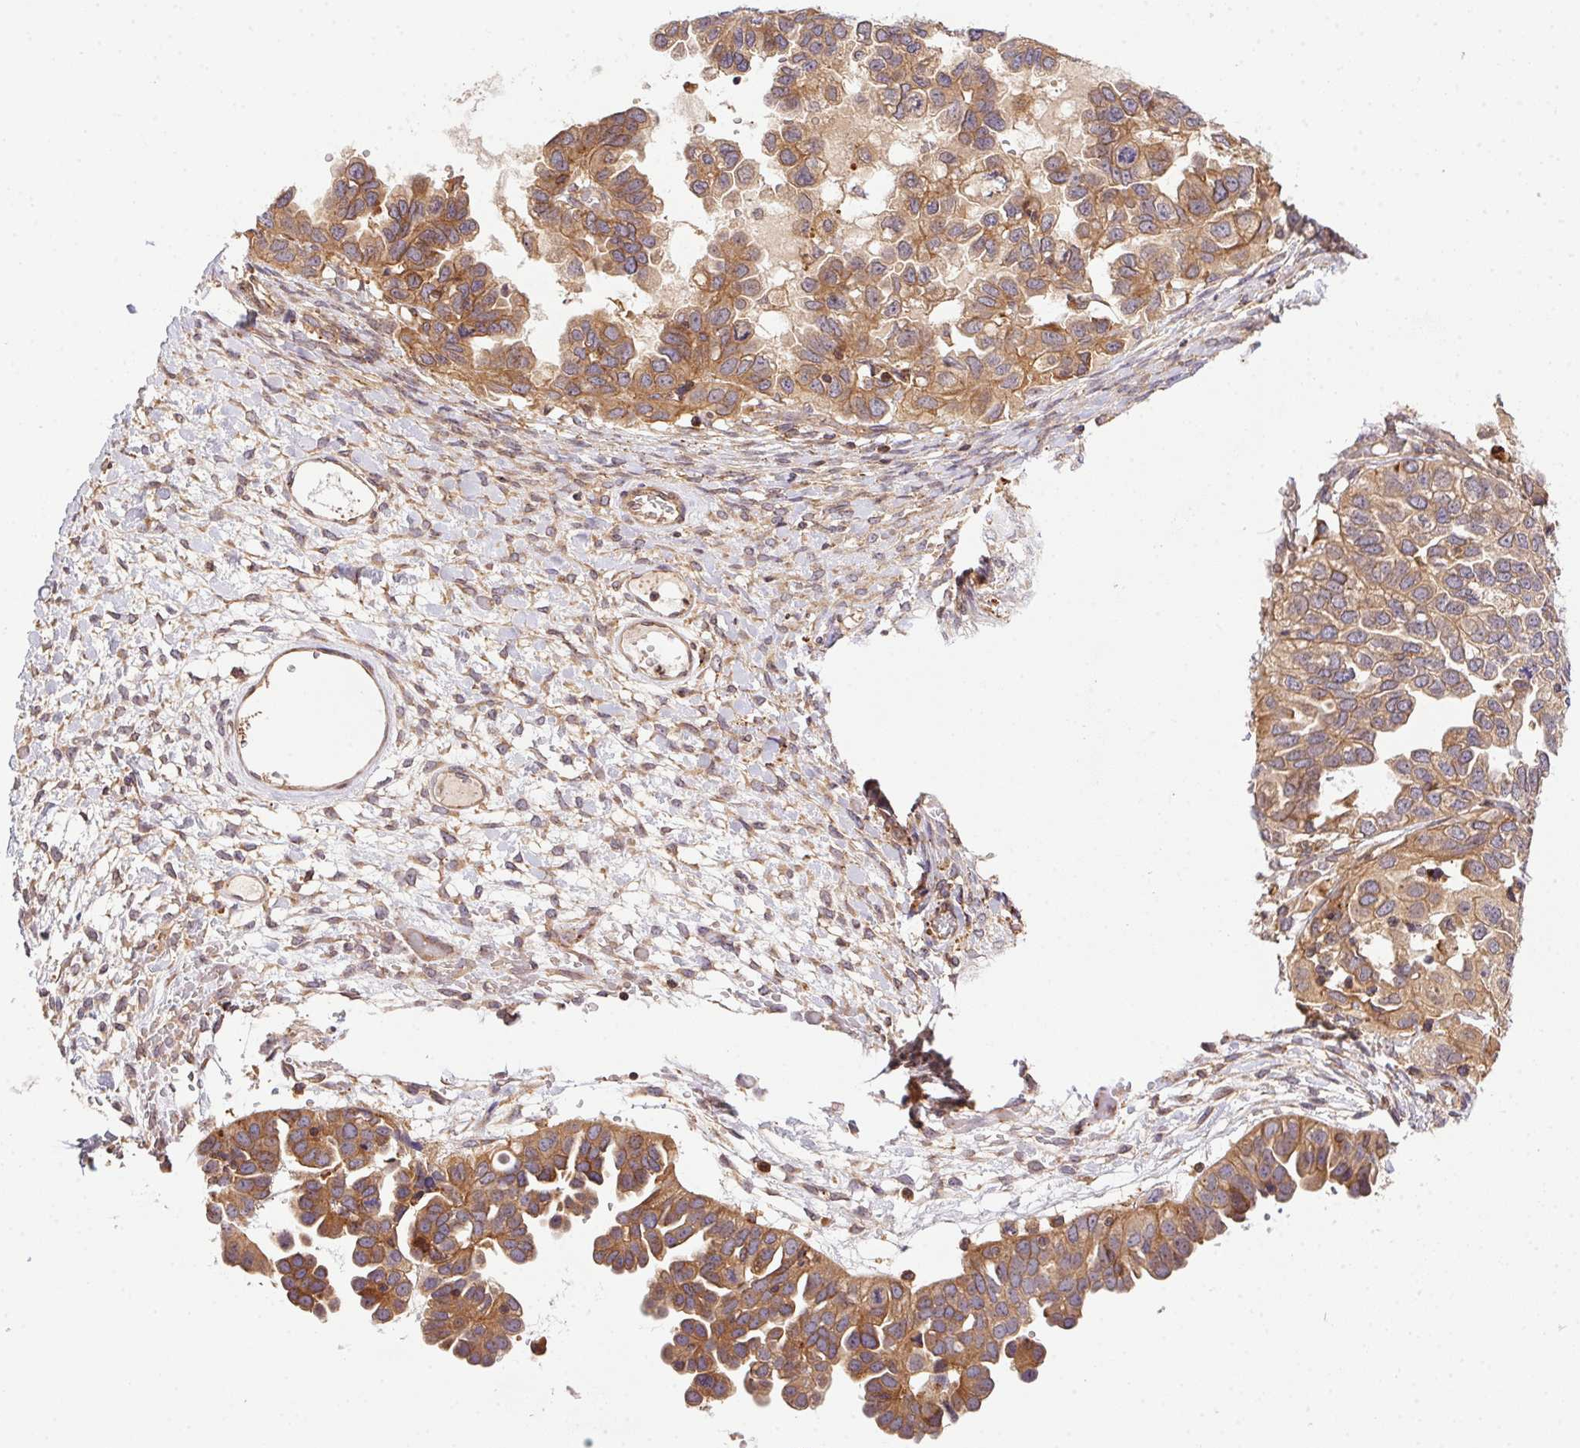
{"staining": {"intensity": "moderate", "quantity": ">75%", "location": "cytoplasmic/membranous"}, "tissue": "ovarian cancer", "cell_type": "Tumor cells", "image_type": "cancer", "snomed": [{"axis": "morphology", "description": "Cystadenocarcinoma, serous, NOS"}, {"axis": "topography", "description": "Ovary"}], "caption": "Ovarian cancer tissue demonstrates moderate cytoplasmic/membranous positivity in approximately >75% of tumor cells", "gene": "MEX3D", "patient": {"sex": "female", "age": 53}}